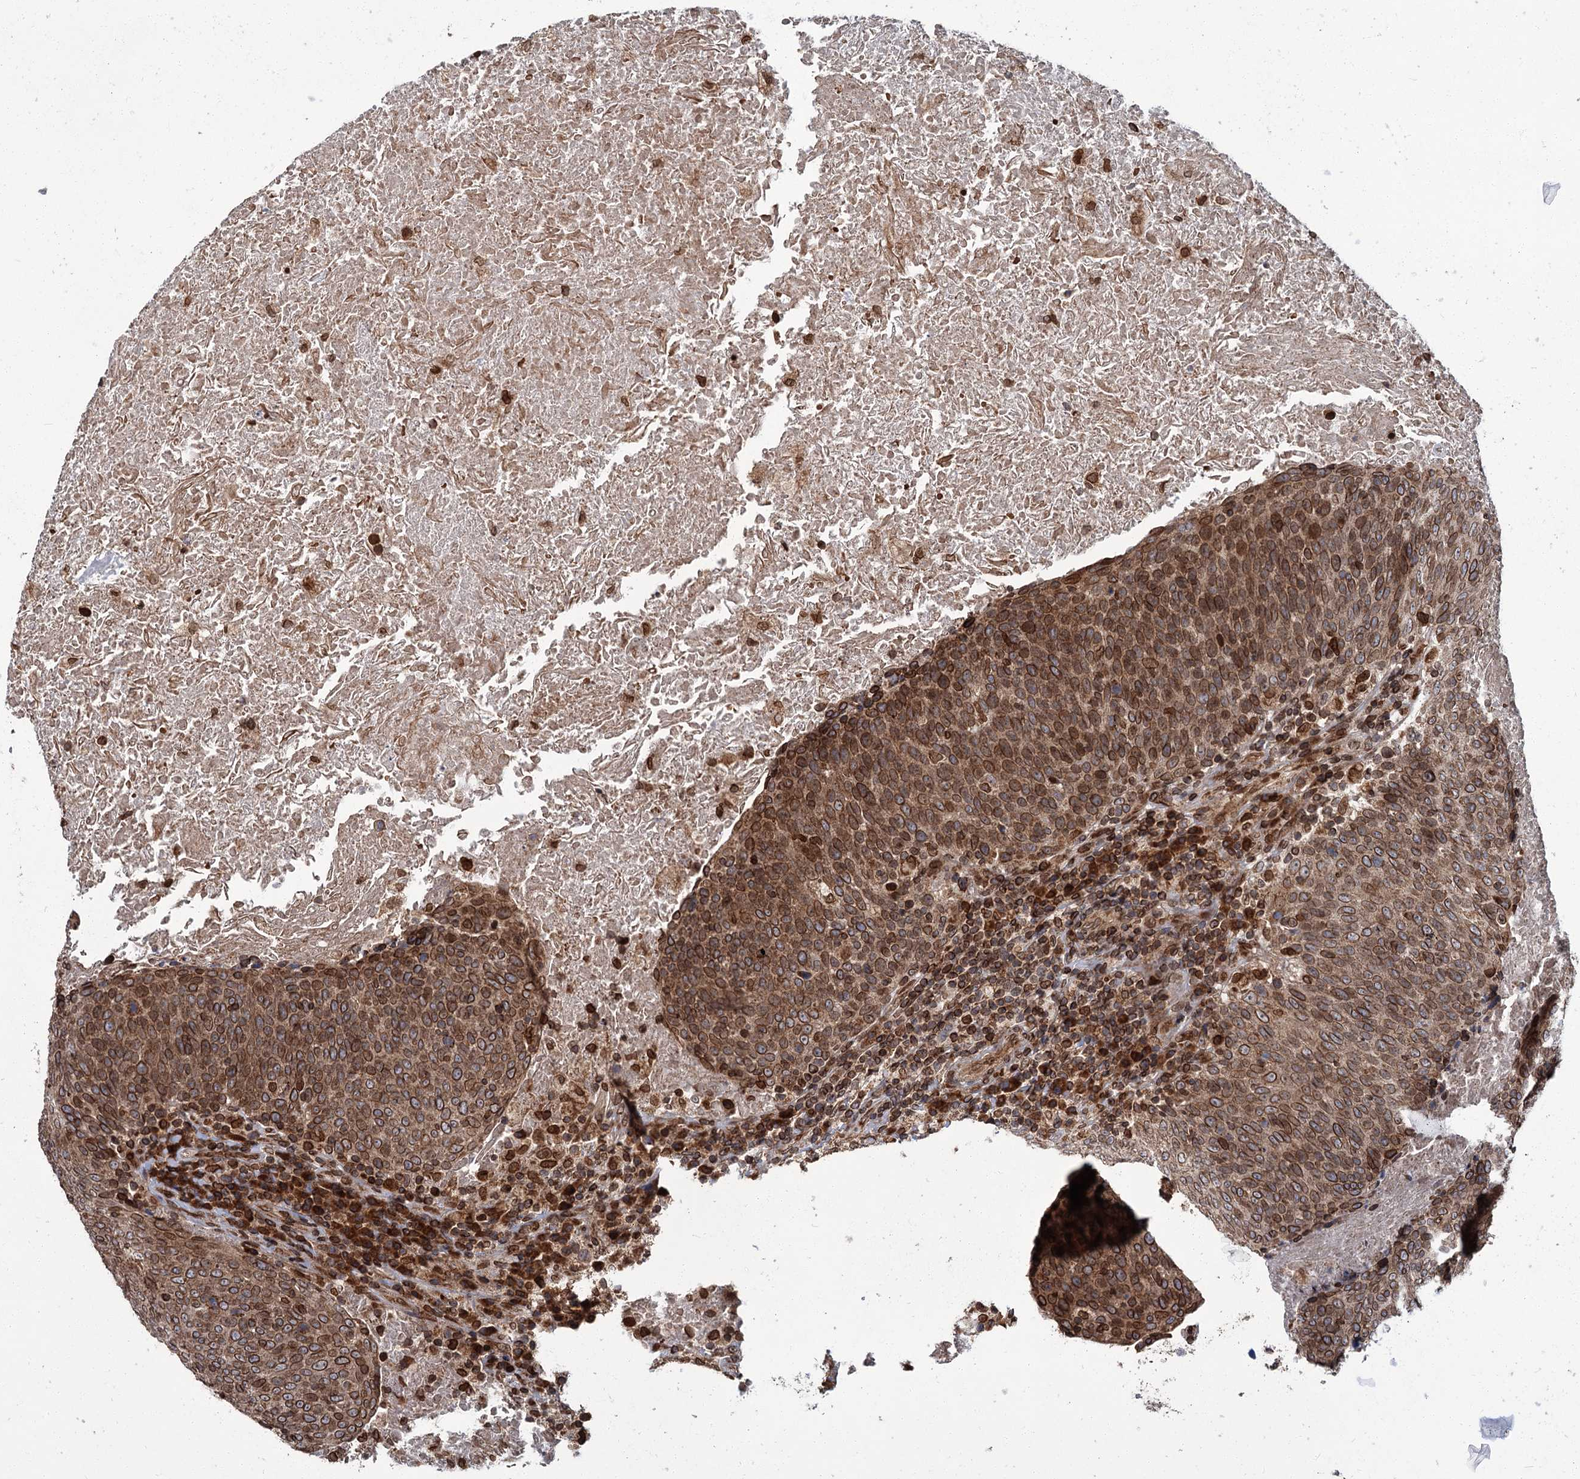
{"staining": {"intensity": "moderate", "quantity": ">75%", "location": "cytoplasmic/membranous,nuclear"}, "tissue": "head and neck cancer", "cell_type": "Tumor cells", "image_type": "cancer", "snomed": [{"axis": "morphology", "description": "Squamous cell carcinoma, NOS"}, {"axis": "morphology", "description": "Squamous cell carcinoma, metastatic, NOS"}, {"axis": "topography", "description": "Lymph node"}, {"axis": "topography", "description": "Head-Neck"}], "caption": "Head and neck cancer (metastatic squamous cell carcinoma) stained with DAB (3,3'-diaminobenzidine) IHC displays medium levels of moderate cytoplasmic/membranous and nuclear positivity in approximately >75% of tumor cells. (Brightfield microscopy of DAB IHC at high magnification).", "gene": "CFAP46", "patient": {"sex": "male", "age": 62}}